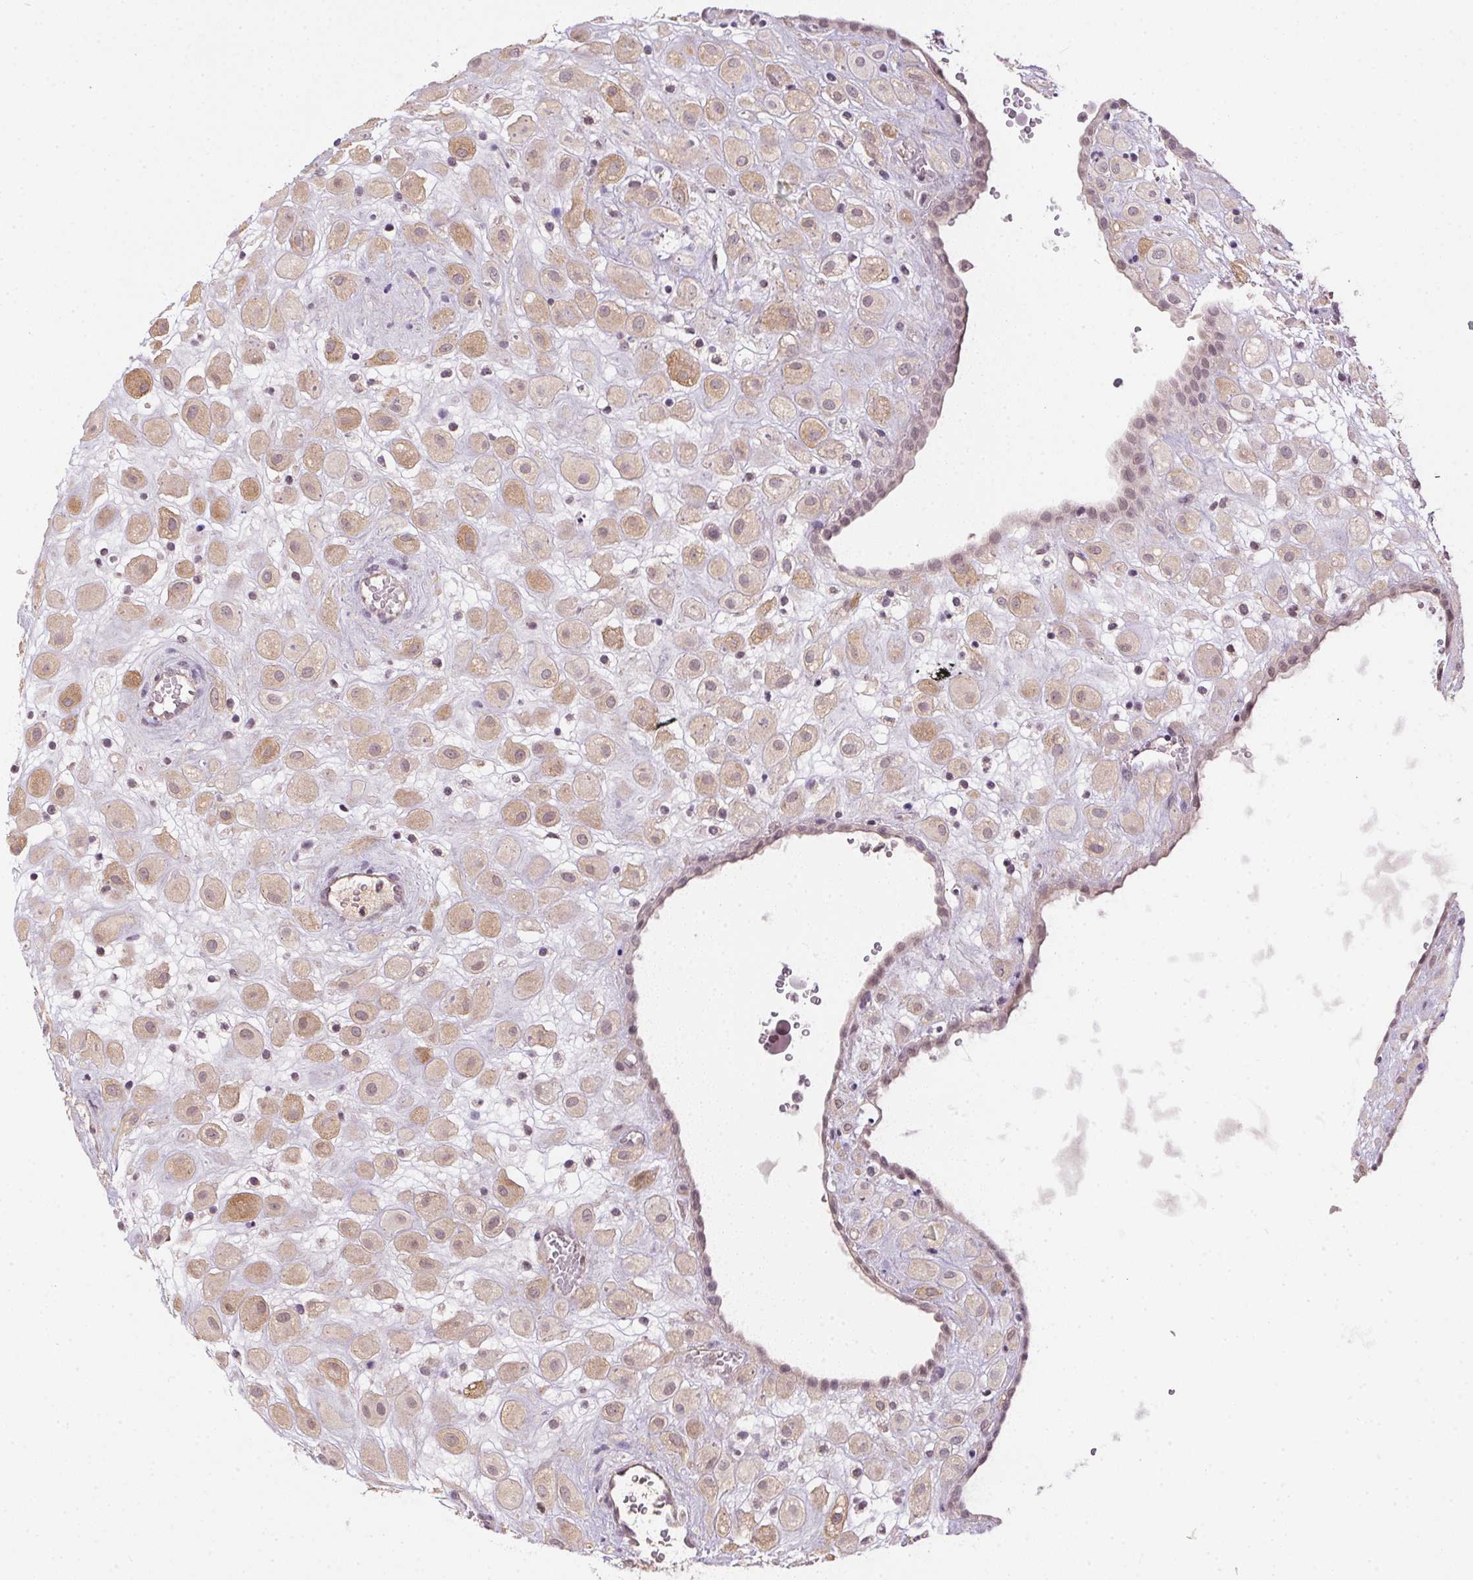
{"staining": {"intensity": "weak", "quantity": "25%-75%", "location": "cytoplasmic/membranous"}, "tissue": "placenta", "cell_type": "Decidual cells", "image_type": "normal", "snomed": [{"axis": "morphology", "description": "Normal tissue, NOS"}, {"axis": "topography", "description": "Placenta"}], "caption": "This is a histology image of IHC staining of normal placenta, which shows weak positivity in the cytoplasmic/membranous of decidual cells.", "gene": "CFAP92", "patient": {"sex": "female", "age": 24}}